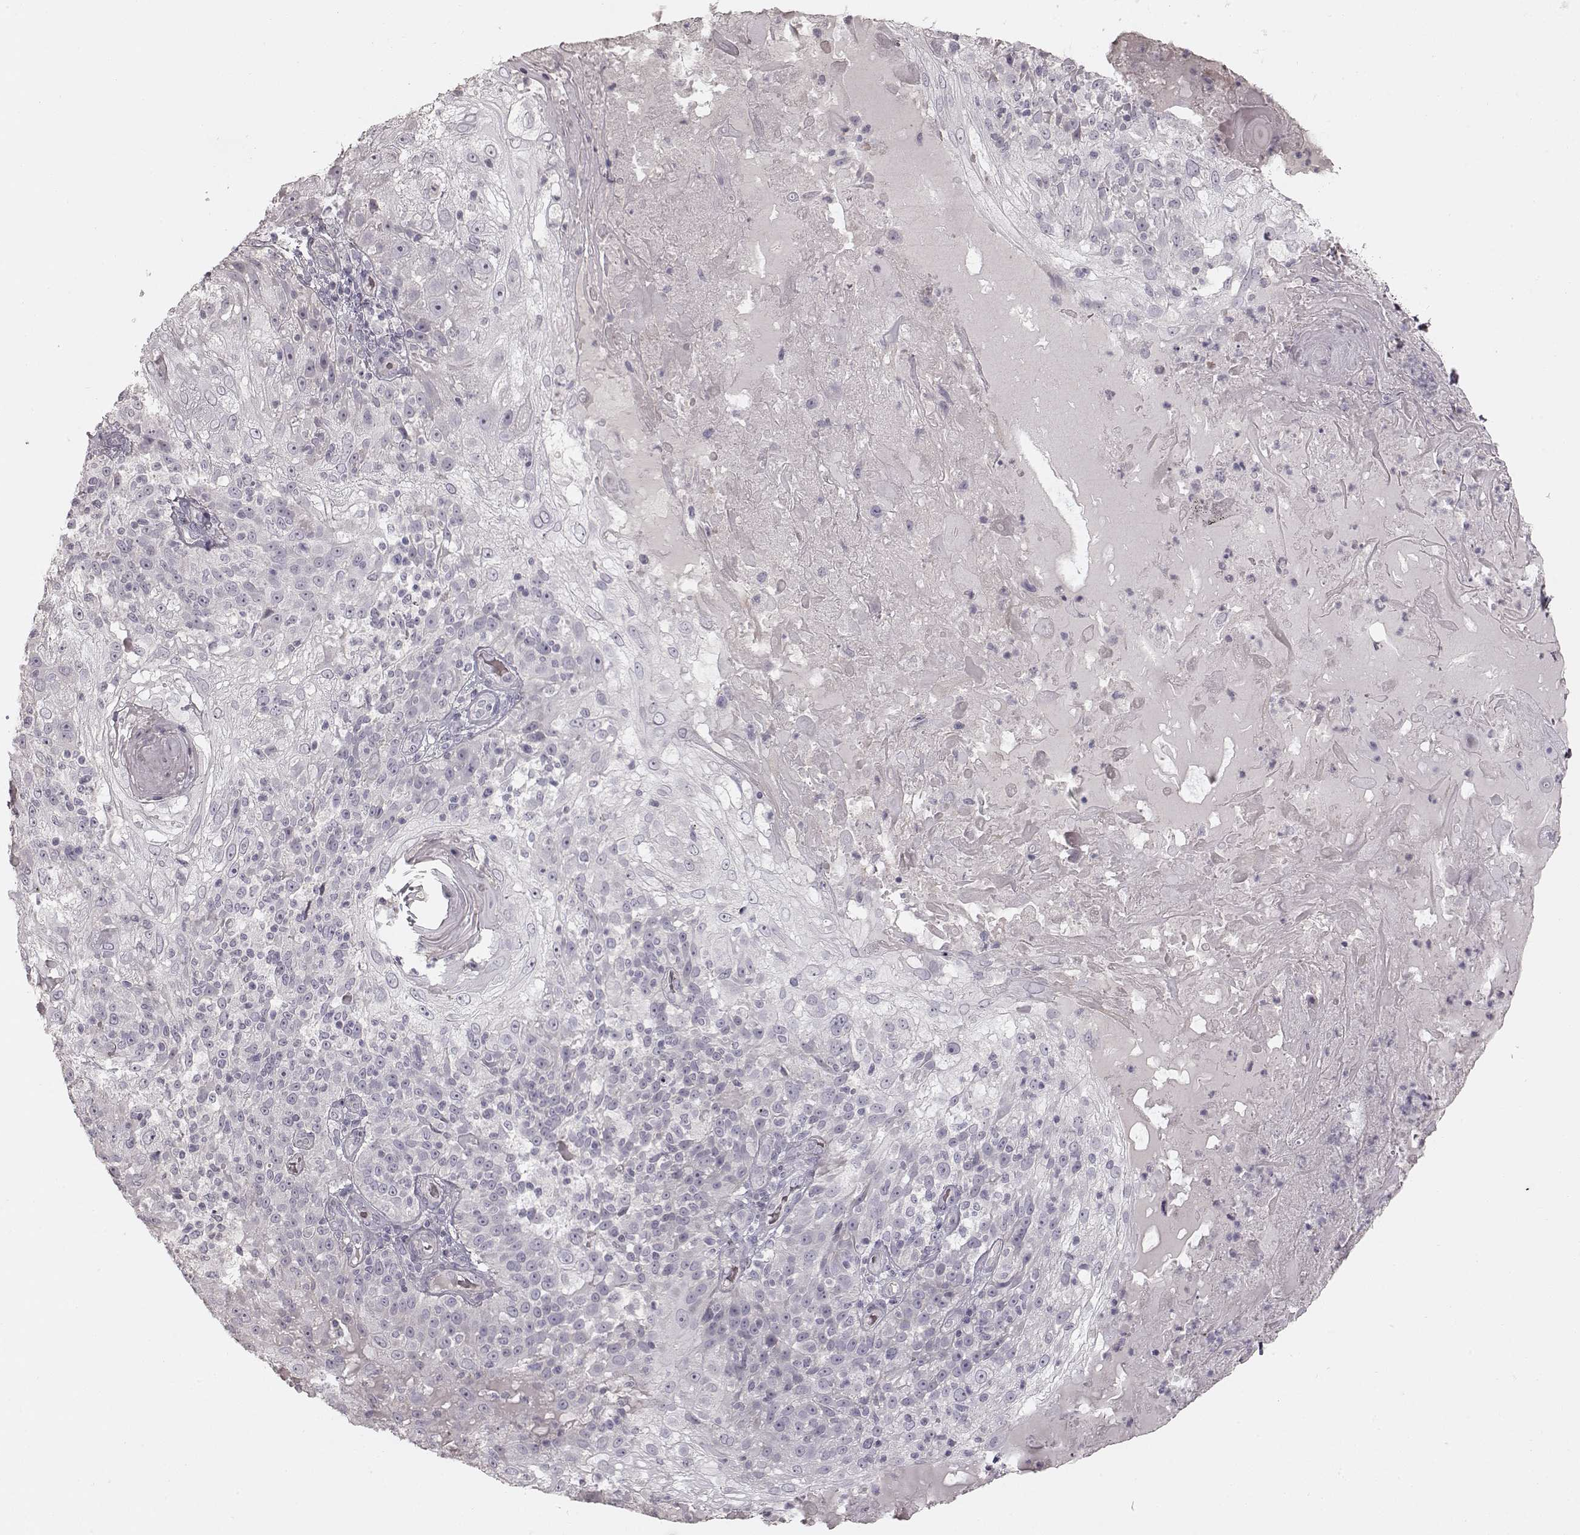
{"staining": {"intensity": "negative", "quantity": "none", "location": "none"}, "tissue": "skin cancer", "cell_type": "Tumor cells", "image_type": "cancer", "snomed": [{"axis": "morphology", "description": "Normal tissue, NOS"}, {"axis": "morphology", "description": "Squamous cell carcinoma, NOS"}, {"axis": "topography", "description": "Skin"}], "caption": "This is an immunohistochemistry (IHC) histopathology image of human skin cancer. There is no expression in tumor cells.", "gene": "PRLHR", "patient": {"sex": "female", "age": 83}}